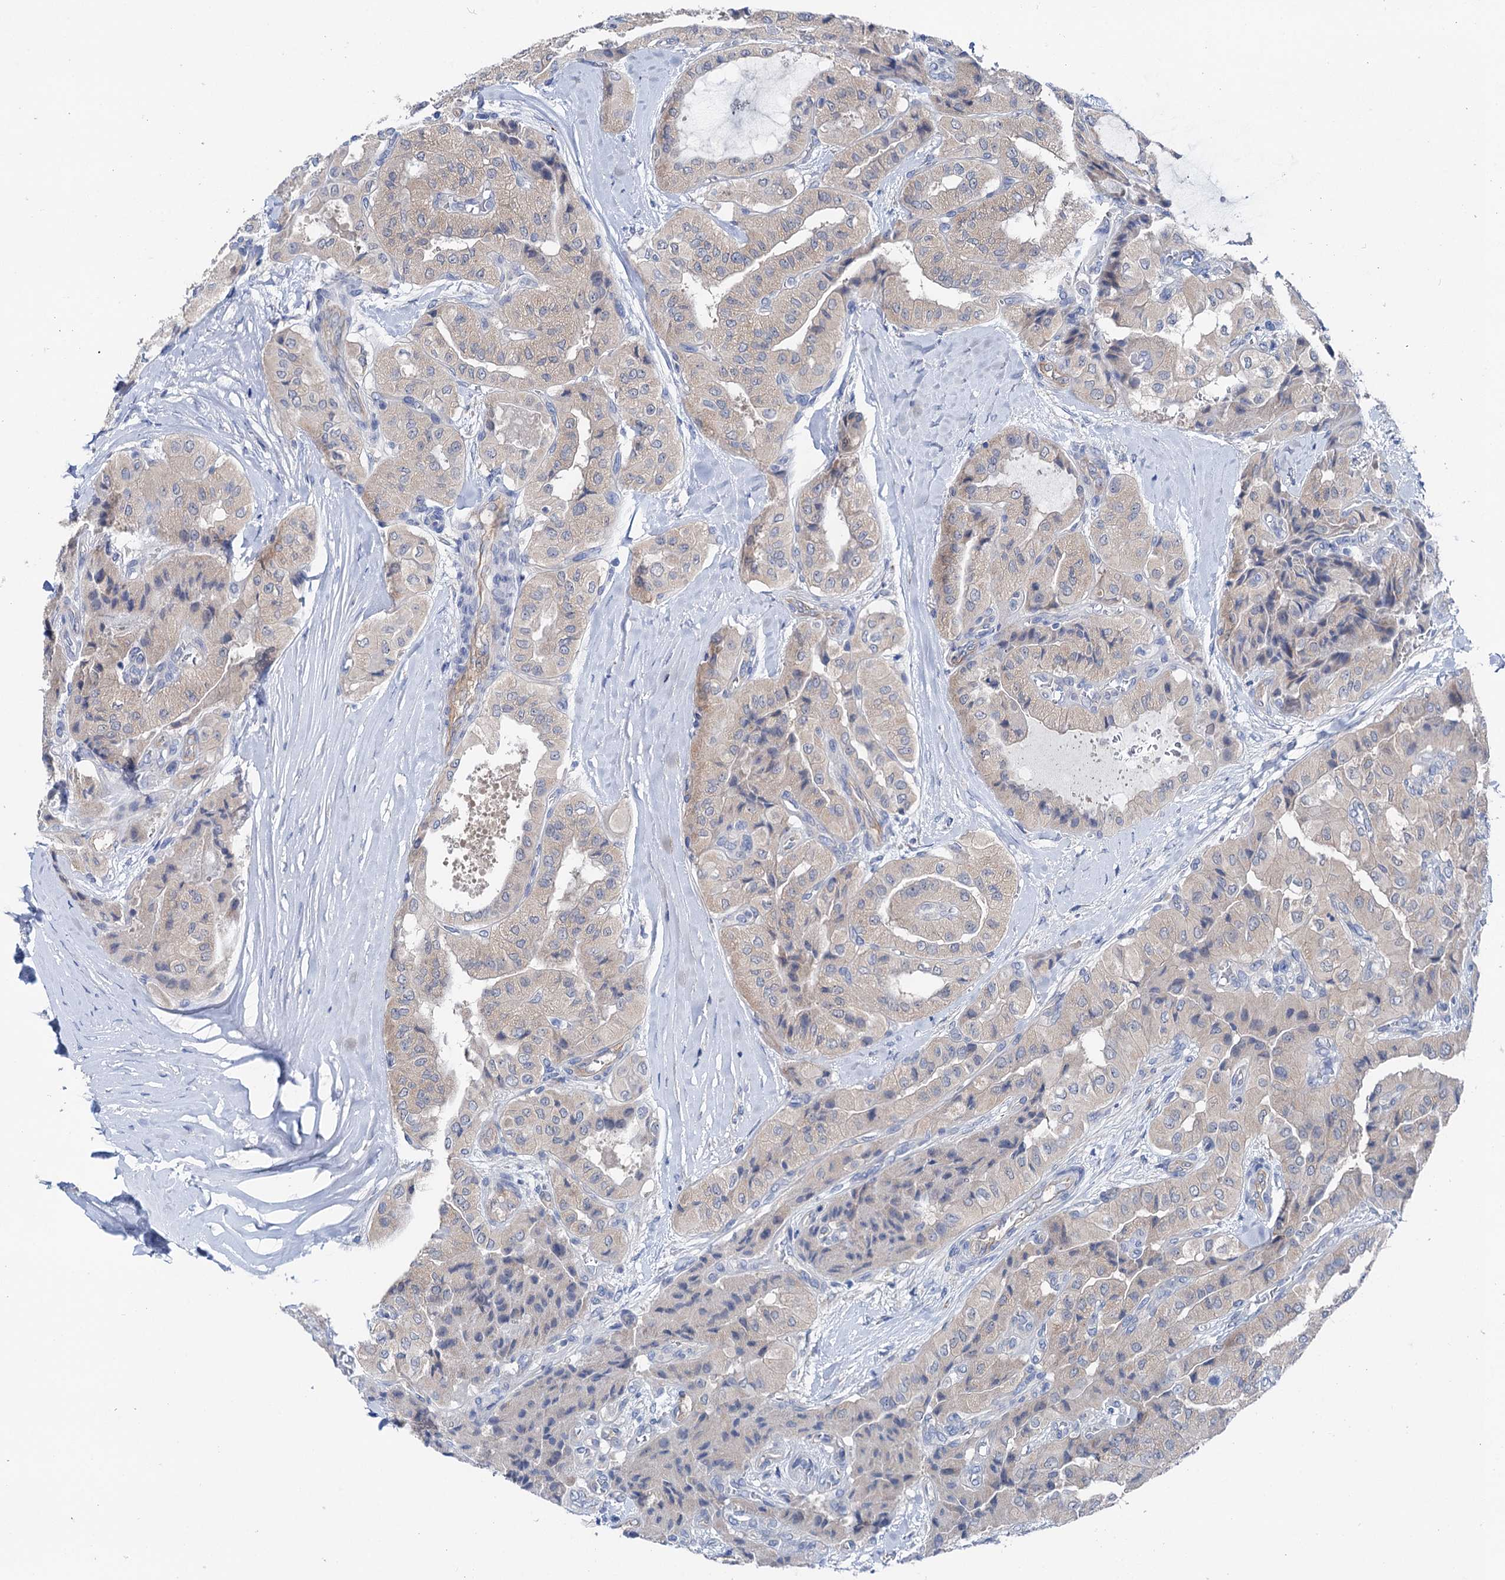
{"staining": {"intensity": "negative", "quantity": "none", "location": "none"}, "tissue": "thyroid cancer", "cell_type": "Tumor cells", "image_type": "cancer", "snomed": [{"axis": "morphology", "description": "Papillary adenocarcinoma, NOS"}, {"axis": "topography", "description": "Thyroid gland"}], "caption": "Tumor cells are negative for protein expression in human thyroid papillary adenocarcinoma.", "gene": "SHROOM1", "patient": {"sex": "female", "age": 59}}